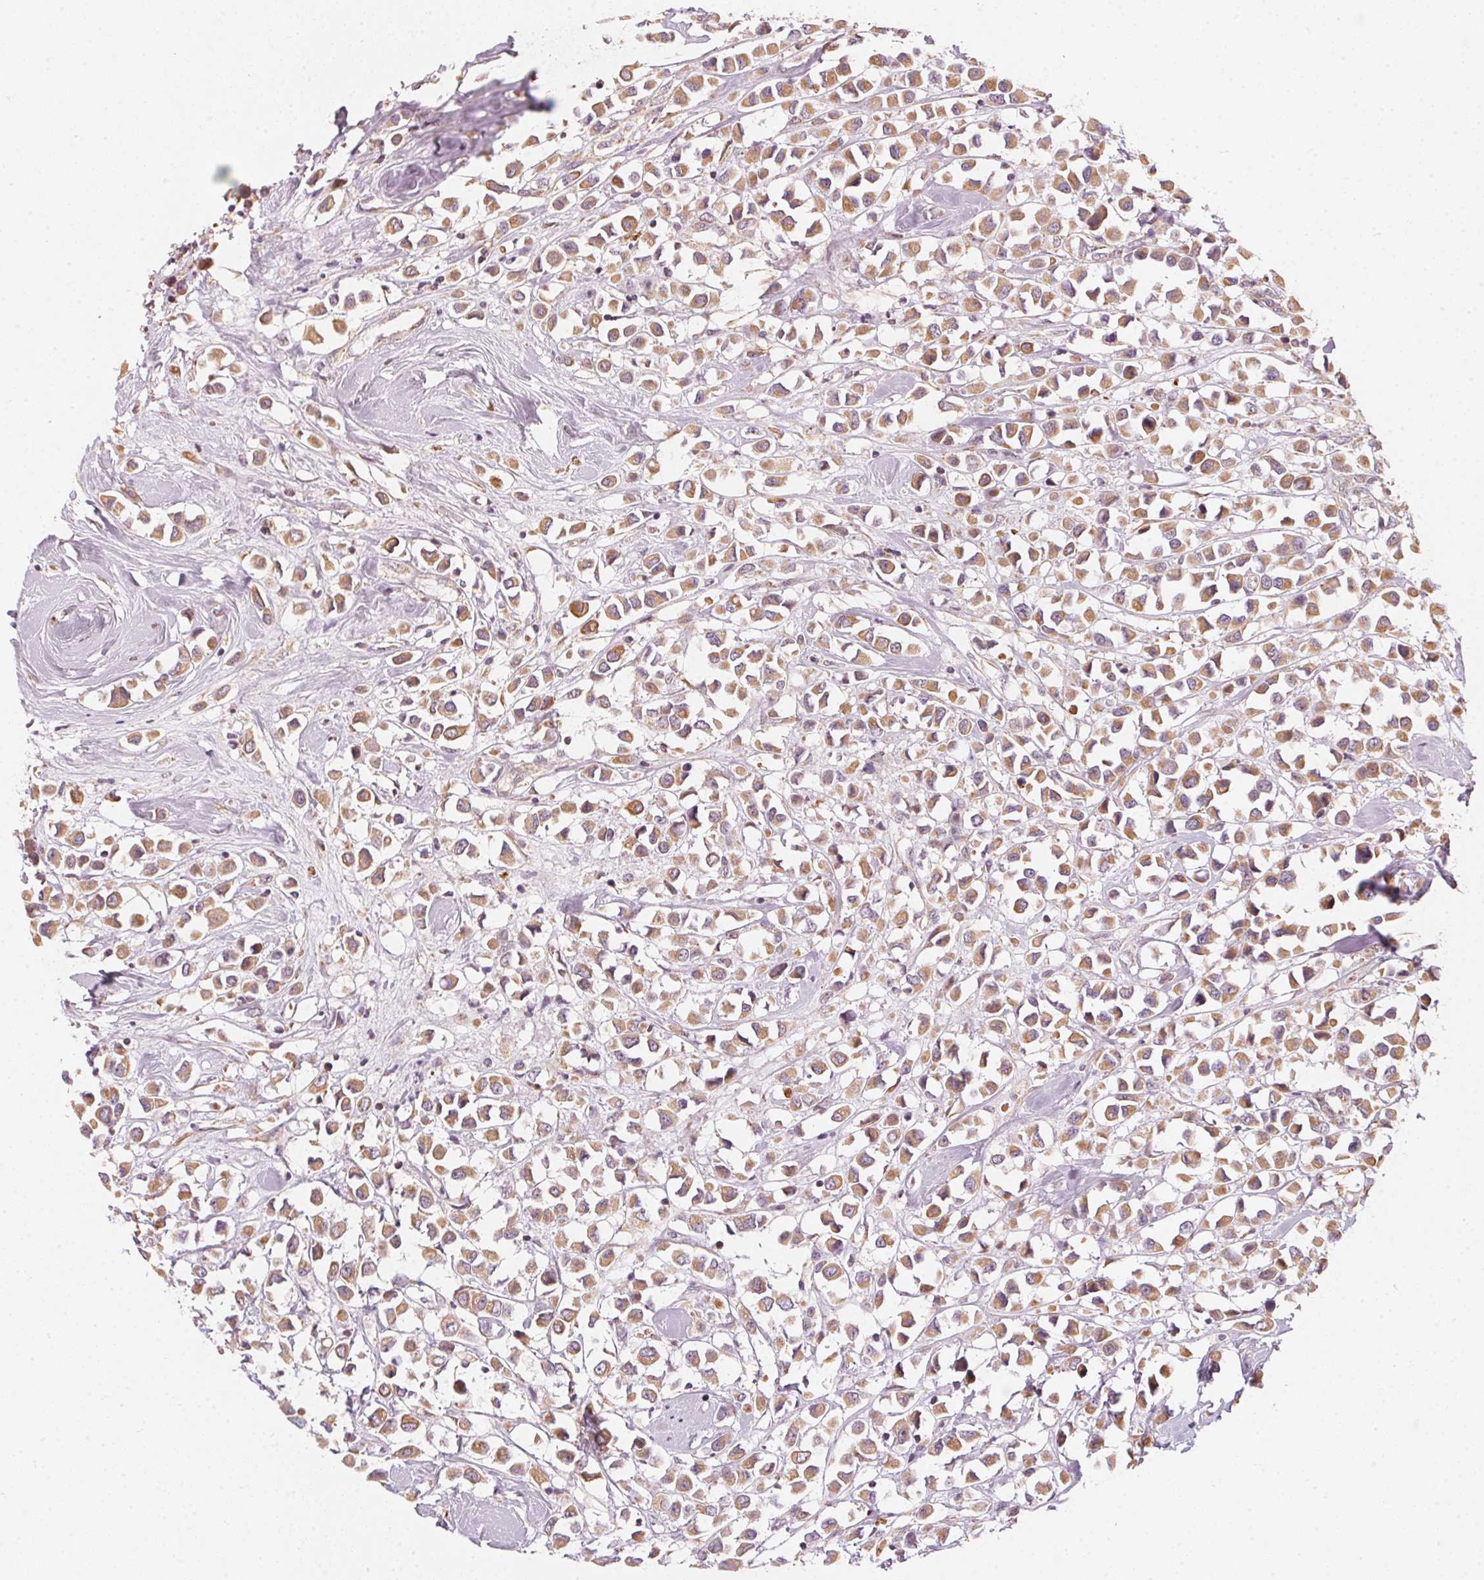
{"staining": {"intensity": "moderate", "quantity": ">75%", "location": "cytoplasmic/membranous"}, "tissue": "breast cancer", "cell_type": "Tumor cells", "image_type": "cancer", "snomed": [{"axis": "morphology", "description": "Duct carcinoma"}, {"axis": "topography", "description": "Breast"}], "caption": "An immunohistochemistry (IHC) histopathology image of neoplastic tissue is shown. Protein staining in brown highlights moderate cytoplasmic/membranous positivity in breast cancer within tumor cells.", "gene": "MATCAP1", "patient": {"sex": "female", "age": 61}}